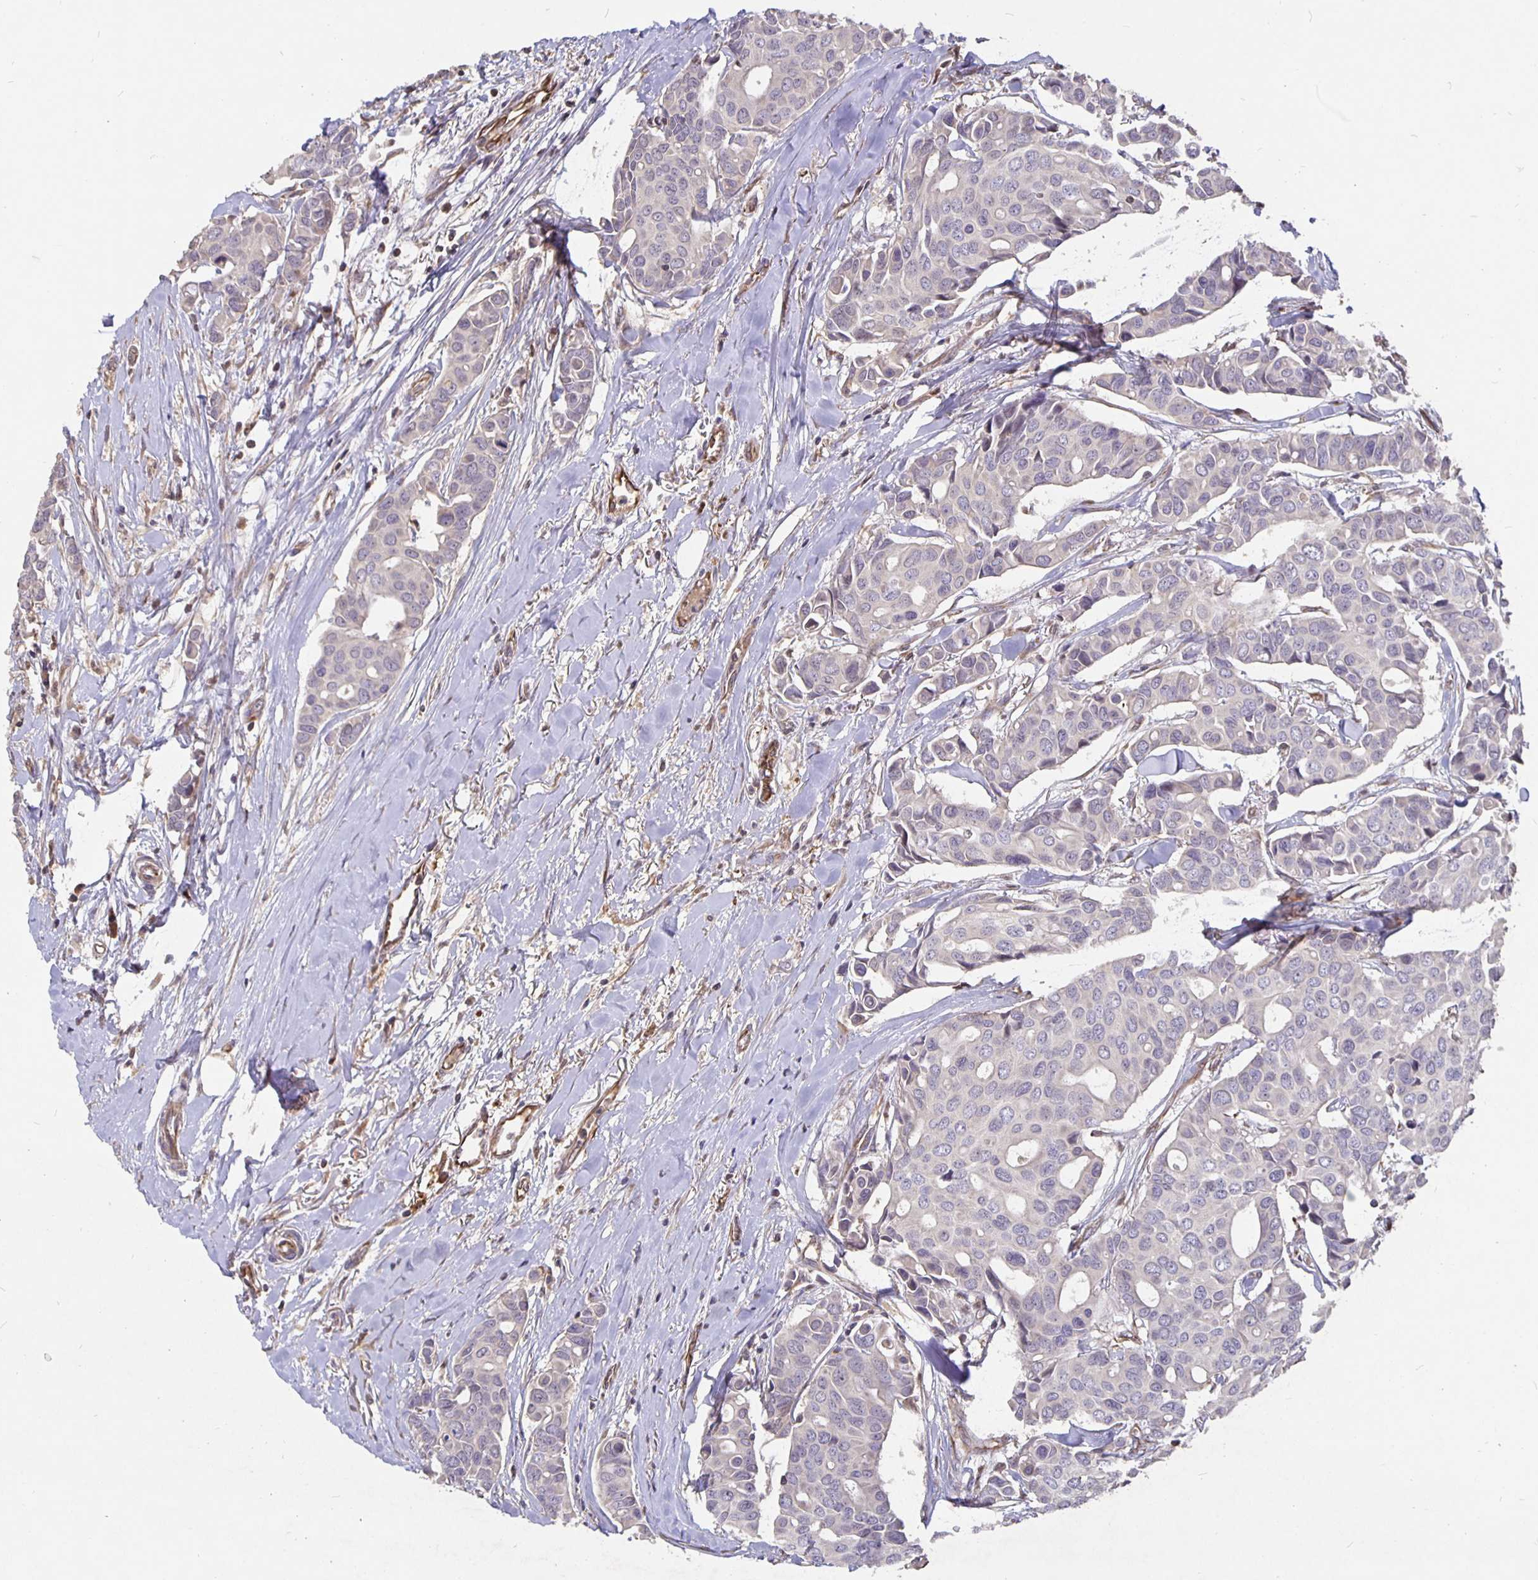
{"staining": {"intensity": "negative", "quantity": "none", "location": "none"}, "tissue": "breast cancer", "cell_type": "Tumor cells", "image_type": "cancer", "snomed": [{"axis": "morphology", "description": "Duct carcinoma"}, {"axis": "topography", "description": "Breast"}], "caption": "DAB (3,3'-diaminobenzidine) immunohistochemical staining of breast invasive ductal carcinoma displays no significant expression in tumor cells.", "gene": "NOG", "patient": {"sex": "female", "age": 54}}